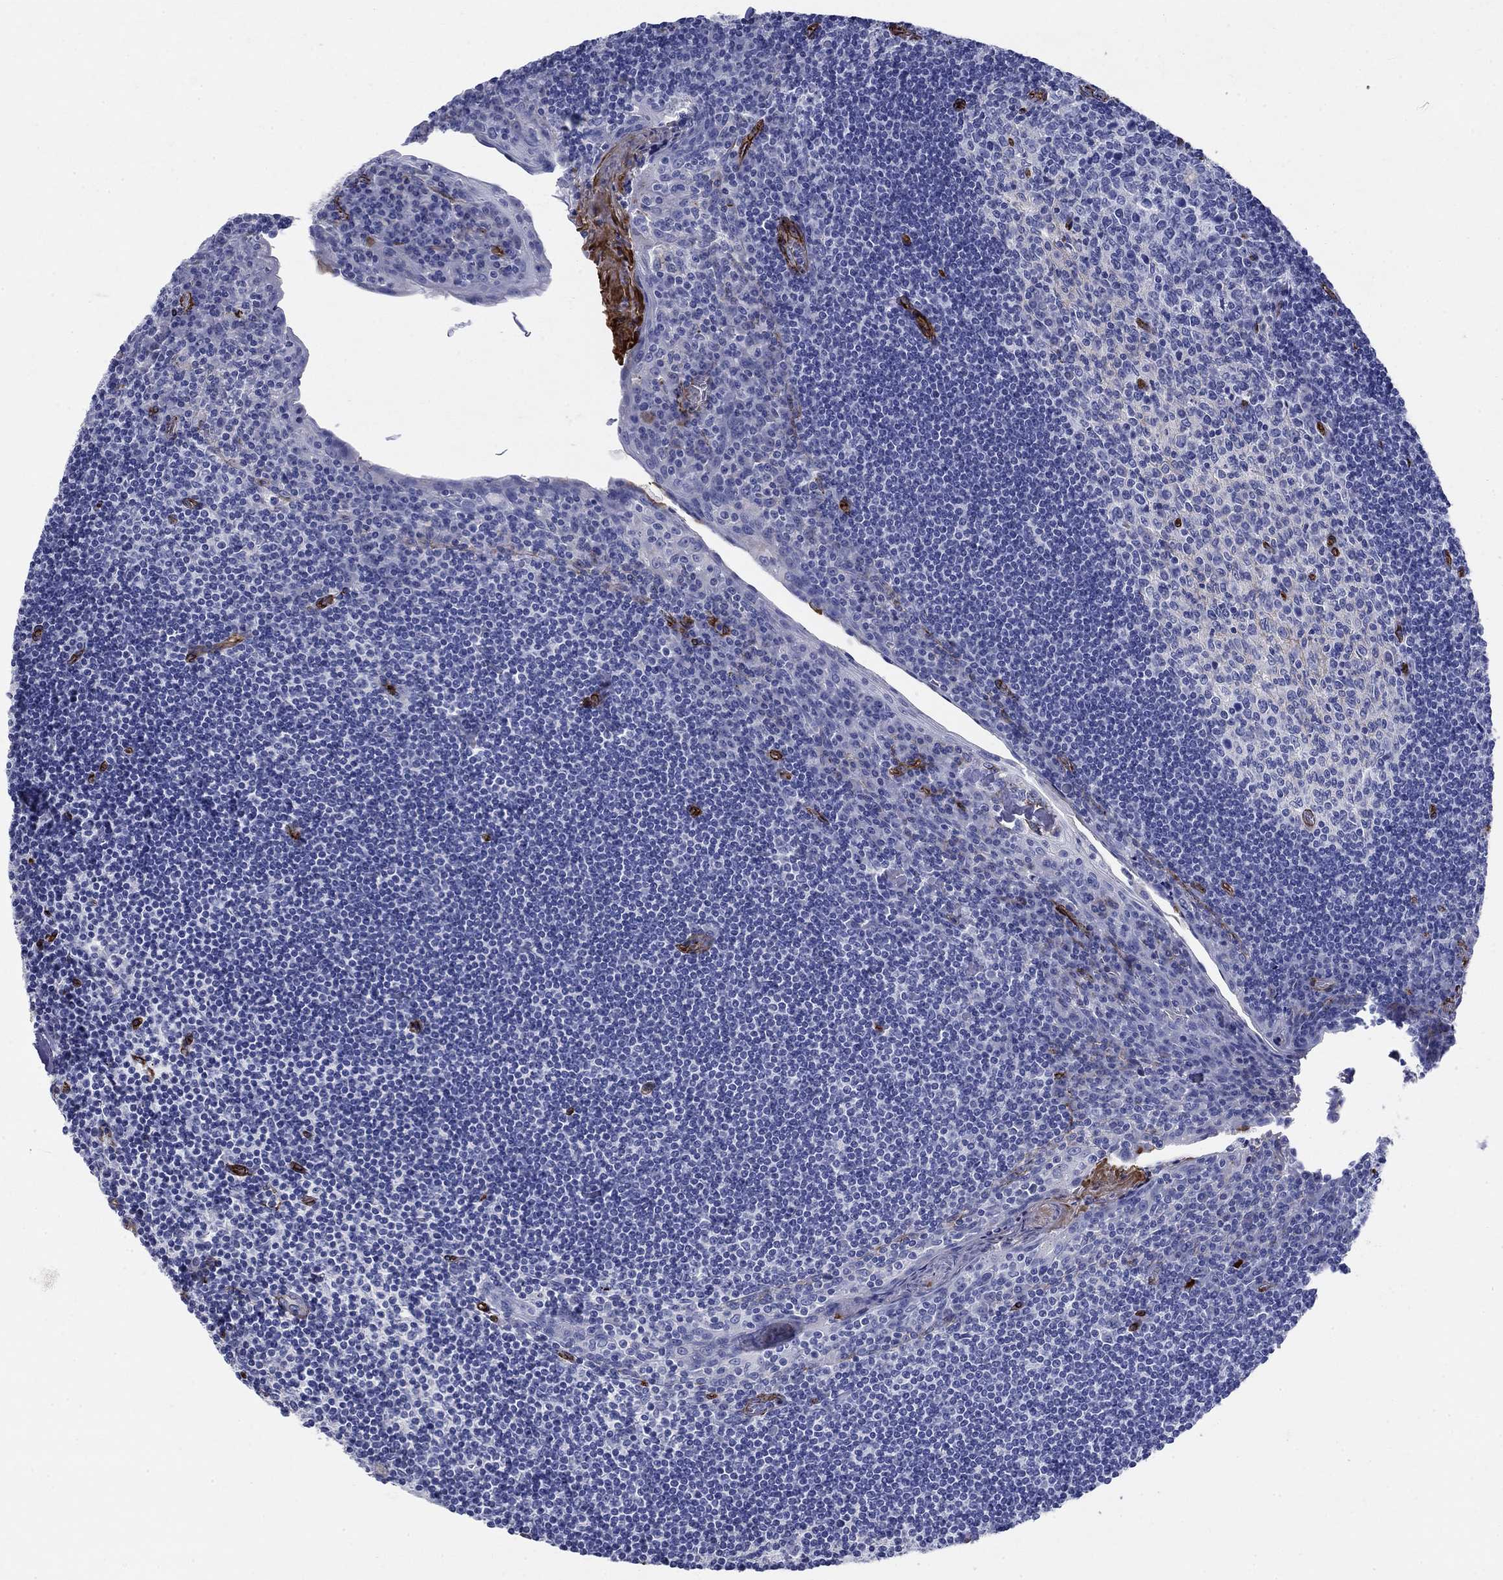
{"staining": {"intensity": "negative", "quantity": "none", "location": "none"}, "tissue": "tonsil", "cell_type": "Germinal center cells", "image_type": "normal", "snomed": [{"axis": "morphology", "description": "Normal tissue, NOS"}, {"axis": "topography", "description": "Tonsil"}], "caption": "Benign tonsil was stained to show a protein in brown. There is no significant staining in germinal center cells. (Stains: DAB immunohistochemistry with hematoxylin counter stain, Microscopy: brightfield microscopy at high magnification).", "gene": "VTN", "patient": {"sex": "female", "age": 12}}